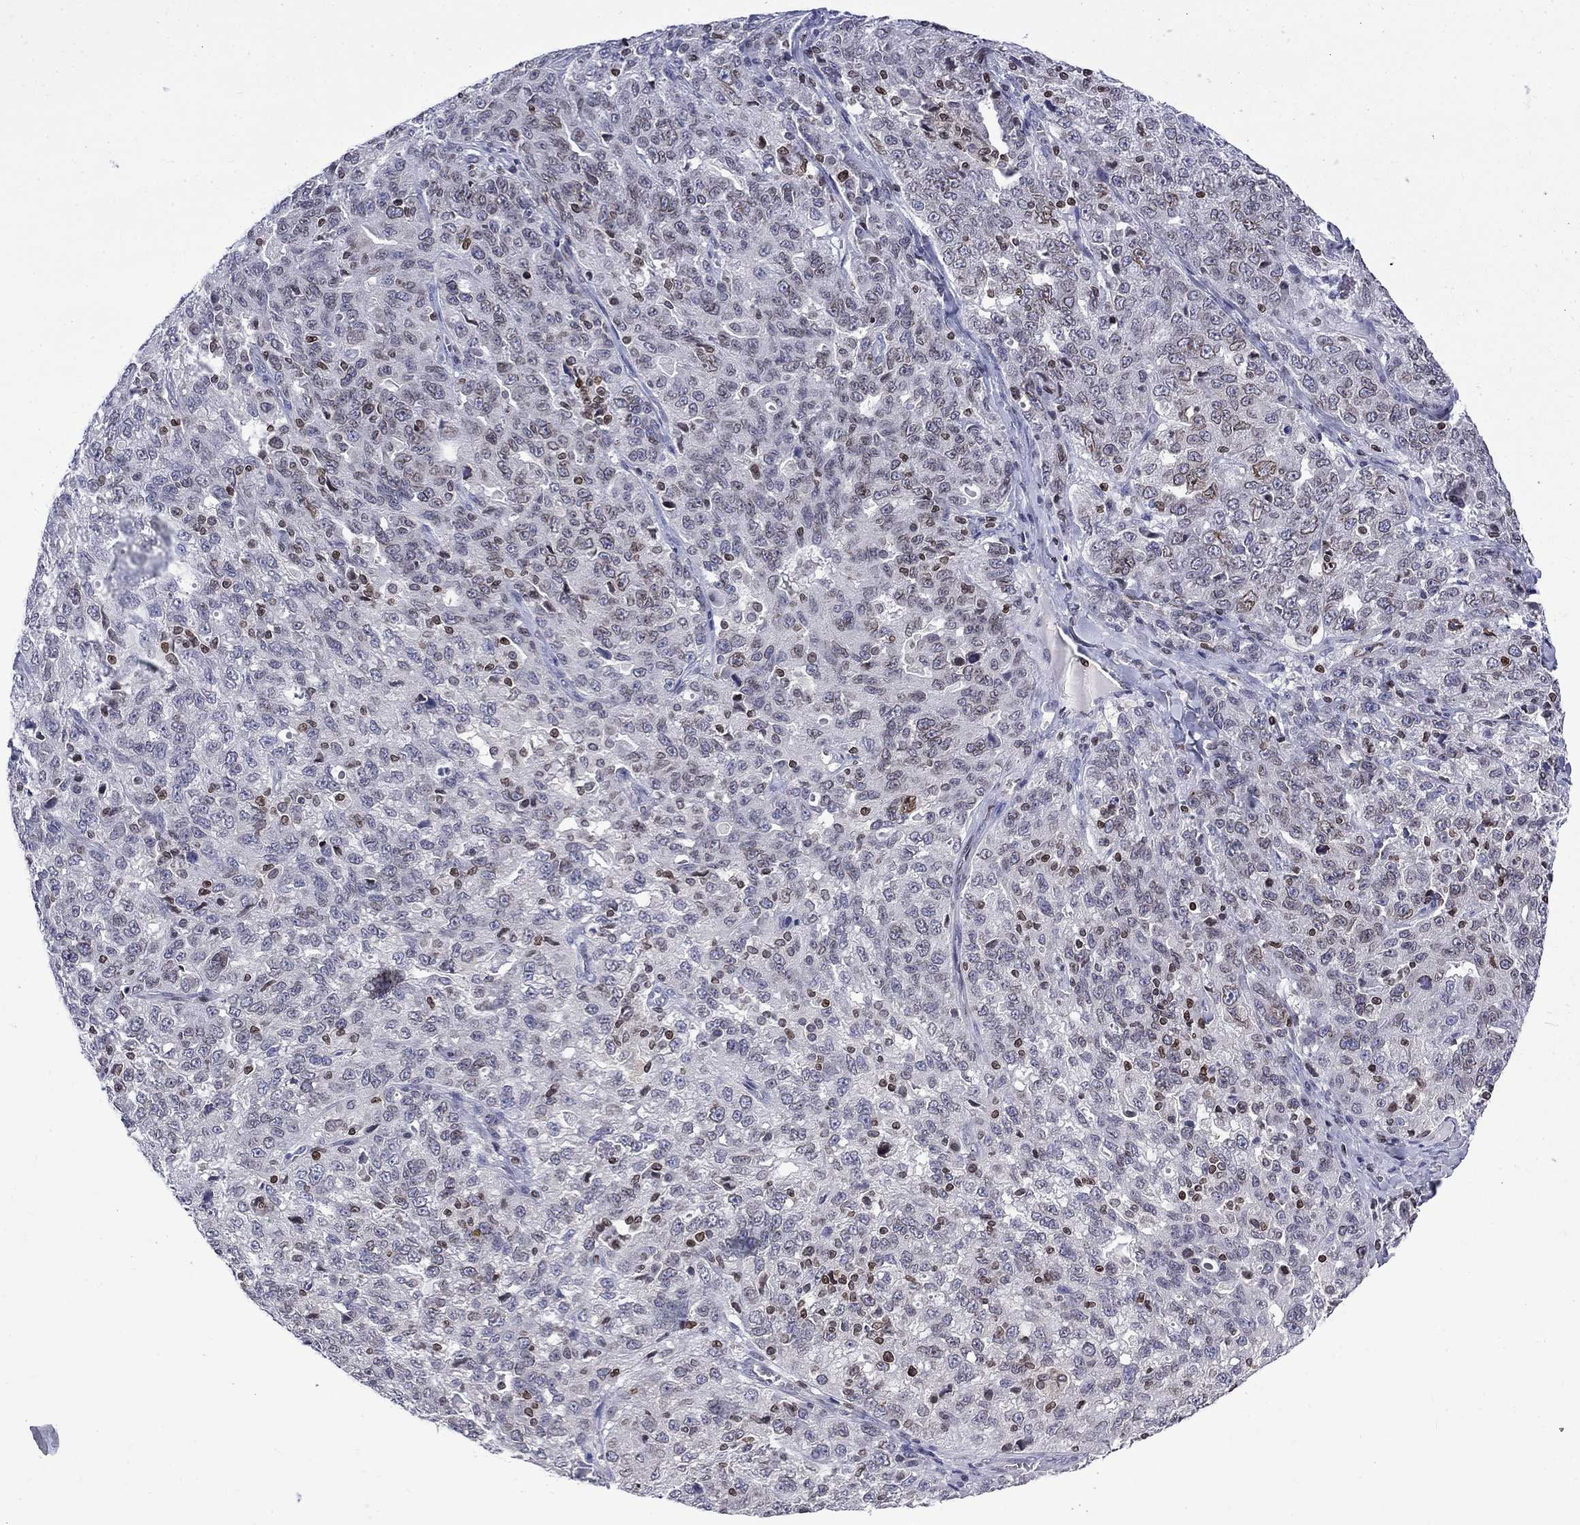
{"staining": {"intensity": "weak", "quantity": "<25%", "location": "nuclear"}, "tissue": "ovarian cancer", "cell_type": "Tumor cells", "image_type": "cancer", "snomed": [{"axis": "morphology", "description": "Cystadenocarcinoma, serous, NOS"}, {"axis": "topography", "description": "Ovary"}], "caption": "Tumor cells show no significant staining in ovarian cancer.", "gene": "SLA", "patient": {"sex": "female", "age": 71}}